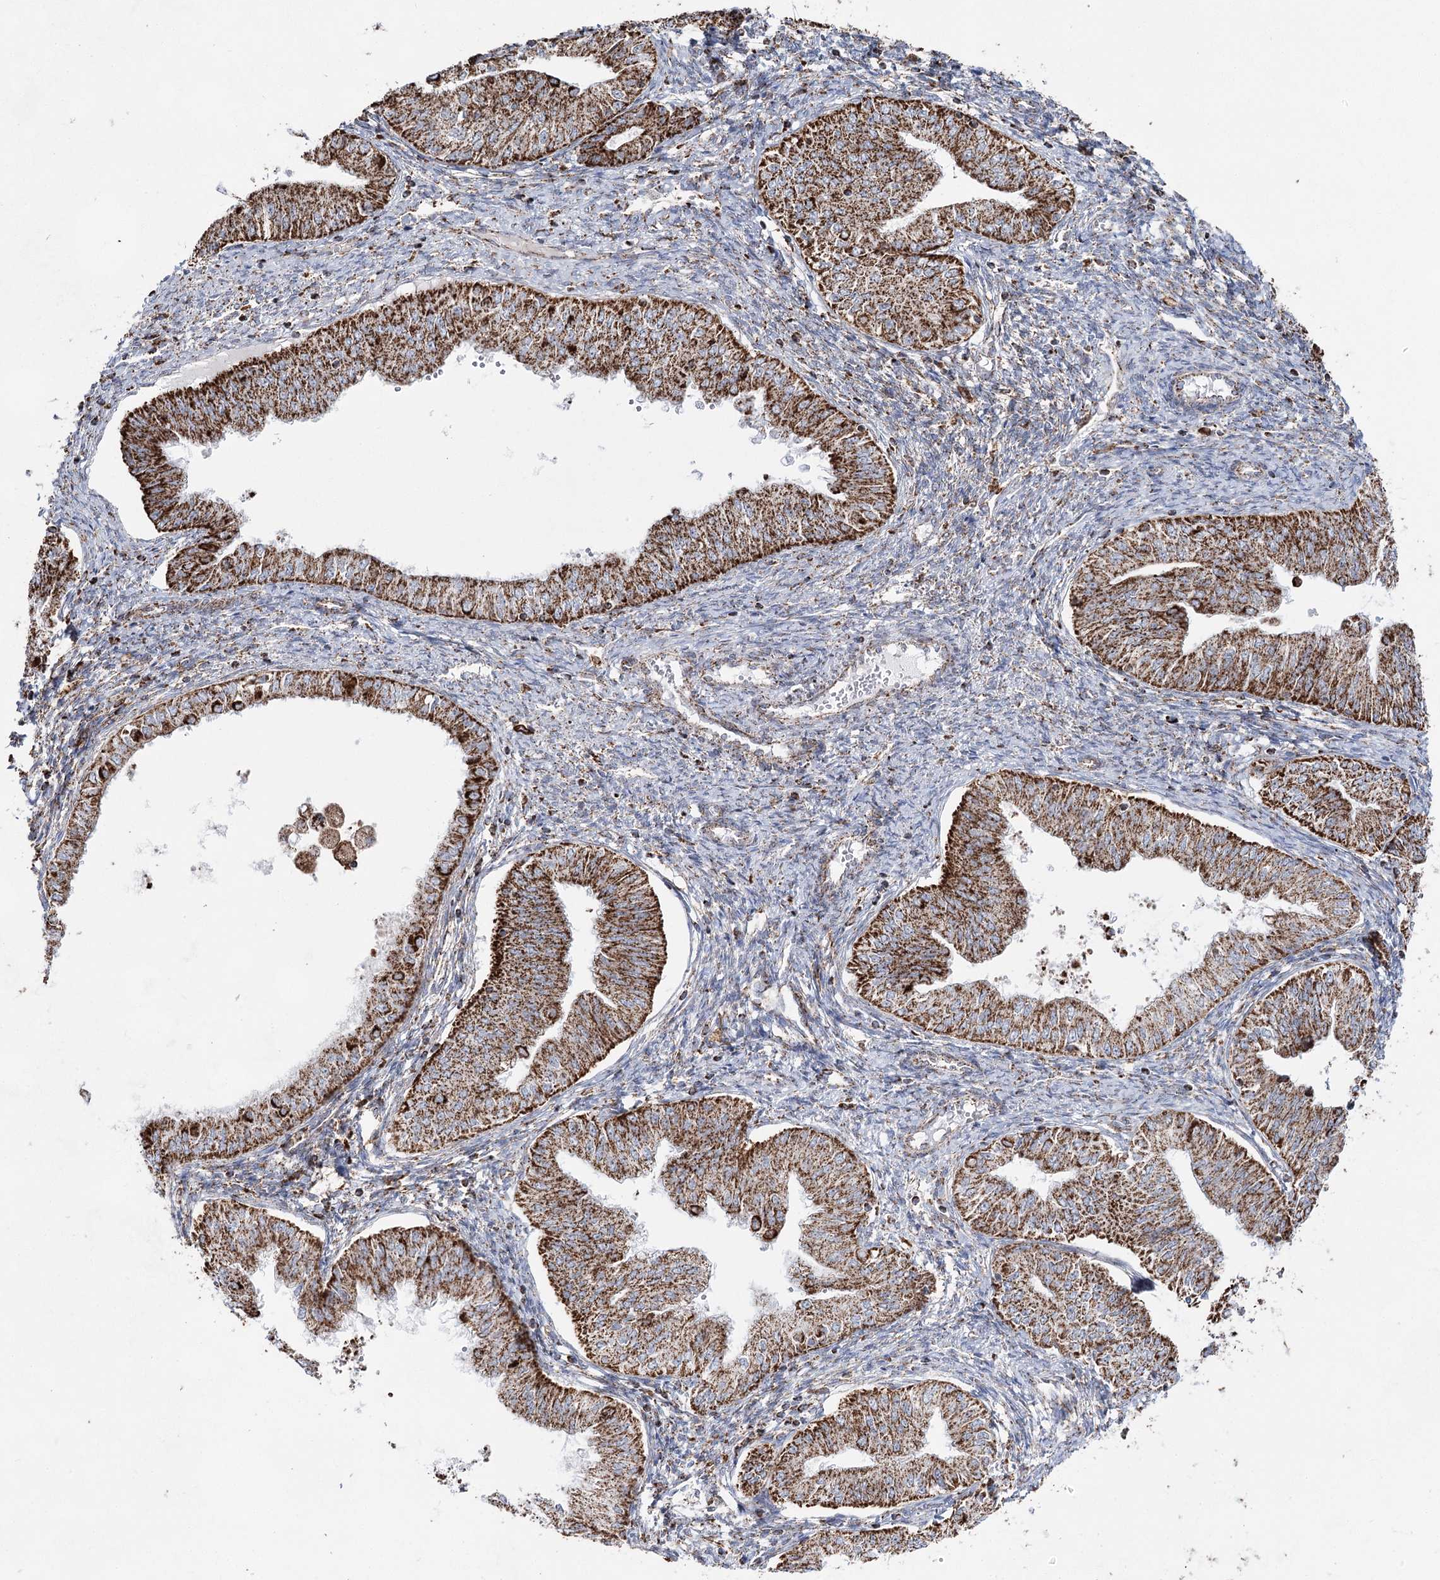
{"staining": {"intensity": "strong", "quantity": ">75%", "location": "cytoplasmic/membranous"}, "tissue": "endometrial cancer", "cell_type": "Tumor cells", "image_type": "cancer", "snomed": [{"axis": "morphology", "description": "Normal tissue, NOS"}, {"axis": "morphology", "description": "Adenocarcinoma, NOS"}, {"axis": "topography", "description": "Endometrium"}], "caption": "Immunohistochemistry (IHC) photomicrograph of neoplastic tissue: human endometrial cancer stained using immunohistochemistry (IHC) reveals high levels of strong protein expression localized specifically in the cytoplasmic/membranous of tumor cells, appearing as a cytoplasmic/membranous brown color.", "gene": "CWF19L1", "patient": {"sex": "female", "age": 53}}